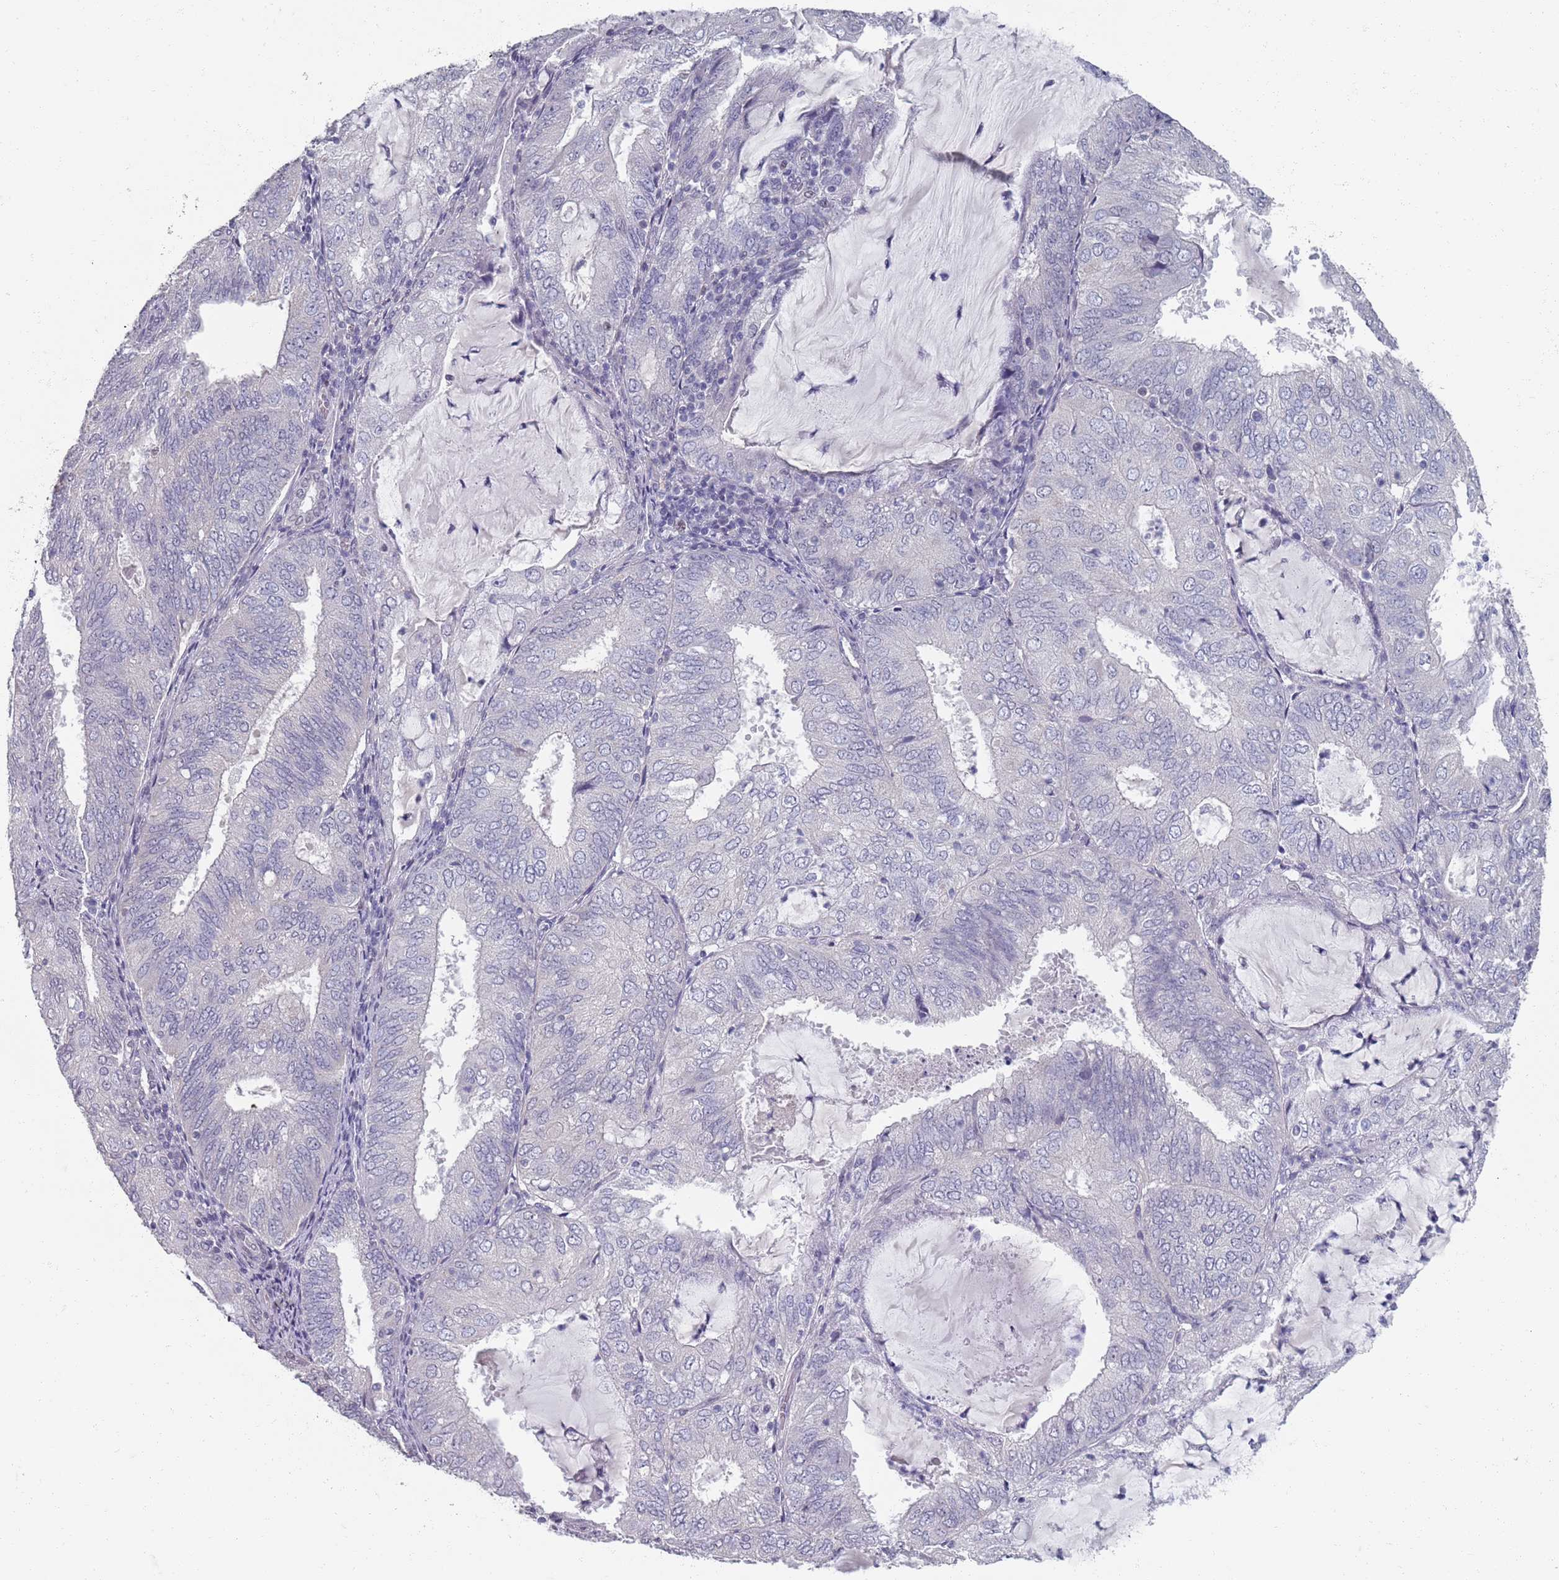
{"staining": {"intensity": "negative", "quantity": "none", "location": "none"}, "tissue": "endometrial cancer", "cell_type": "Tumor cells", "image_type": "cancer", "snomed": [{"axis": "morphology", "description": "Adenocarcinoma, NOS"}, {"axis": "topography", "description": "Endometrium"}], "caption": "Immunohistochemical staining of human adenocarcinoma (endometrial) reveals no significant staining in tumor cells.", "gene": "SAMD1", "patient": {"sex": "female", "age": 81}}